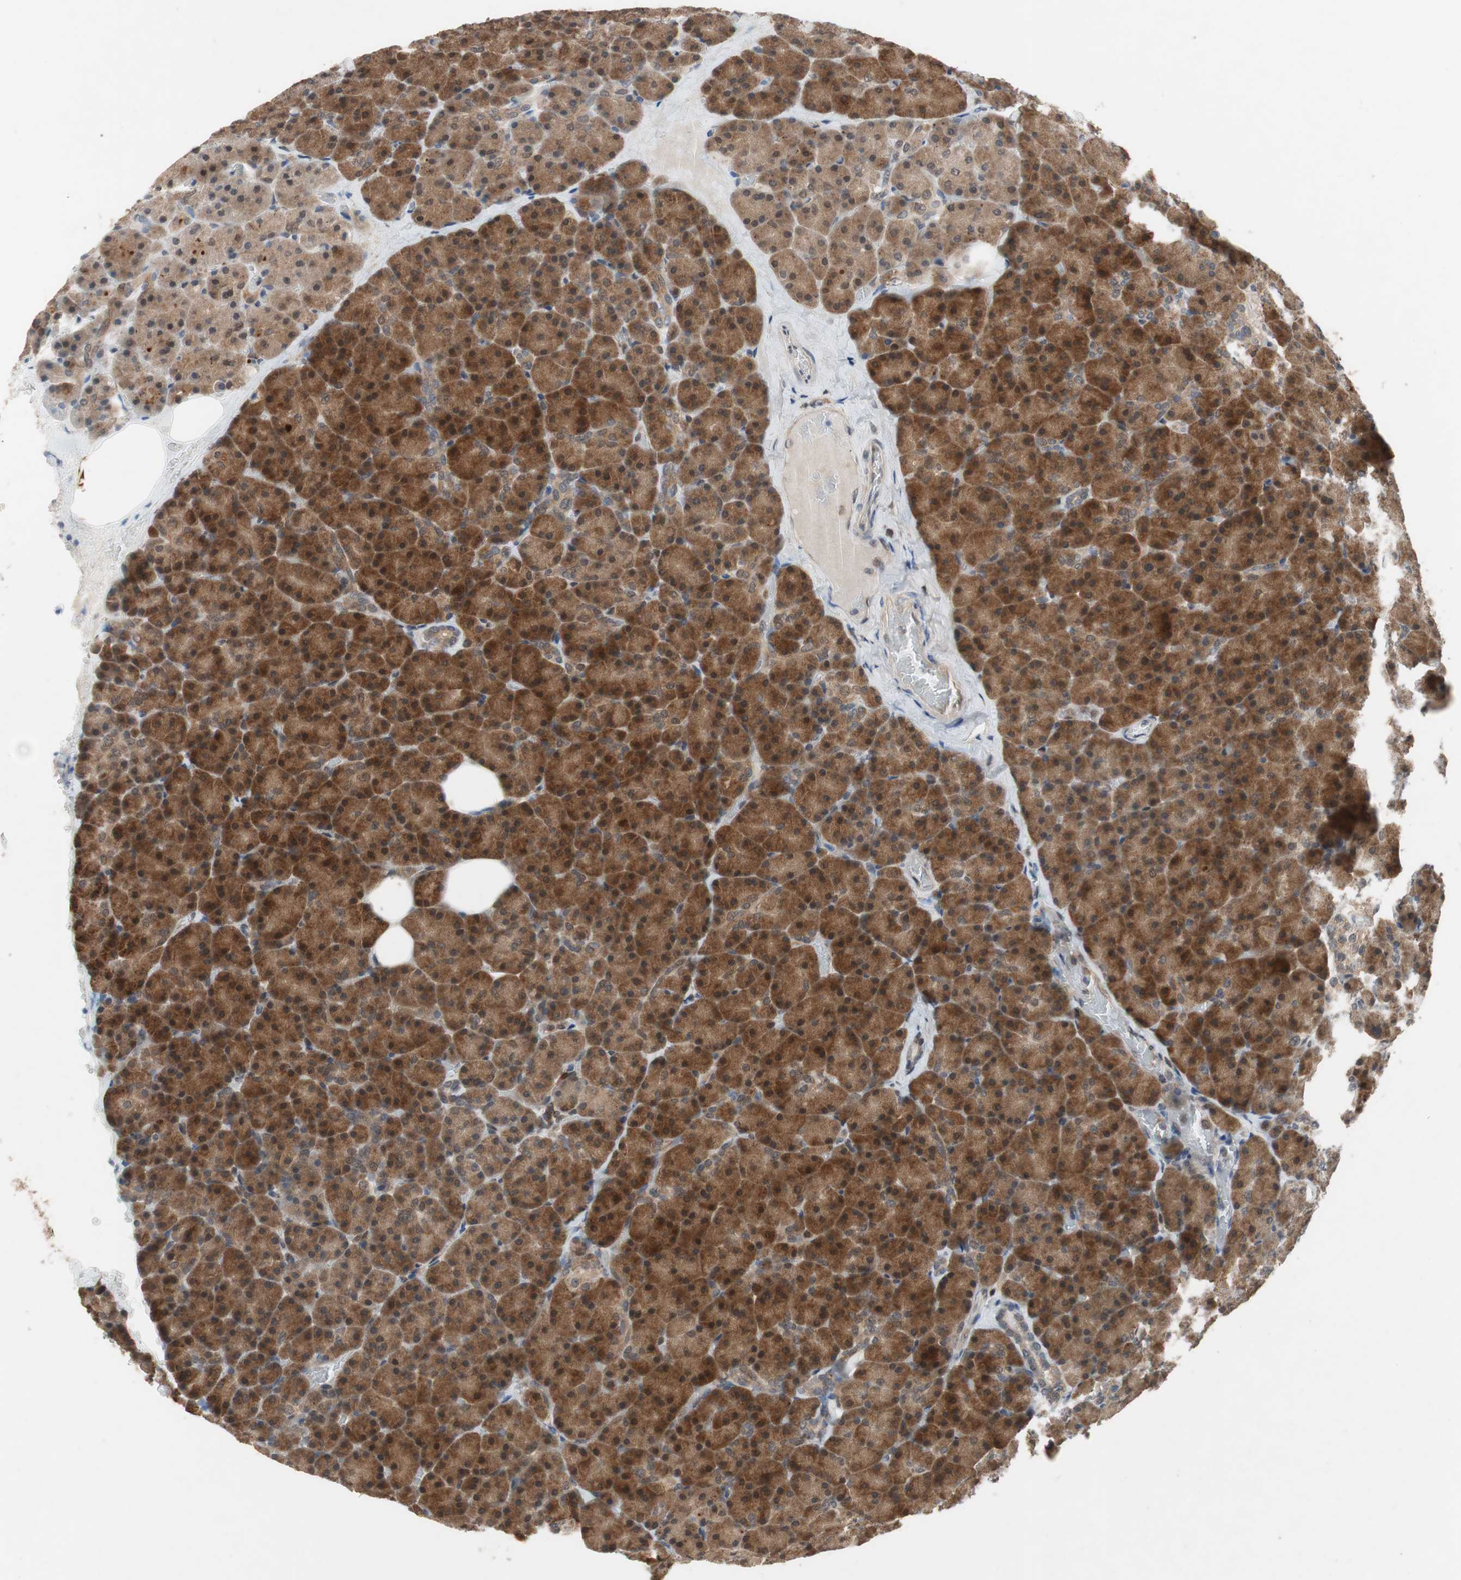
{"staining": {"intensity": "moderate", "quantity": ">75%", "location": "cytoplasmic/membranous"}, "tissue": "pancreas", "cell_type": "Exocrine glandular cells", "image_type": "normal", "snomed": [{"axis": "morphology", "description": "Normal tissue, NOS"}, {"axis": "topography", "description": "Pancreas"}], "caption": "Brown immunohistochemical staining in unremarkable human pancreas shows moderate cytoplasmic/membranous positivity in about >75% of exocrine glandular cells.", "gene": "GALT", "patient": {"sex": "female", "age": 35}}